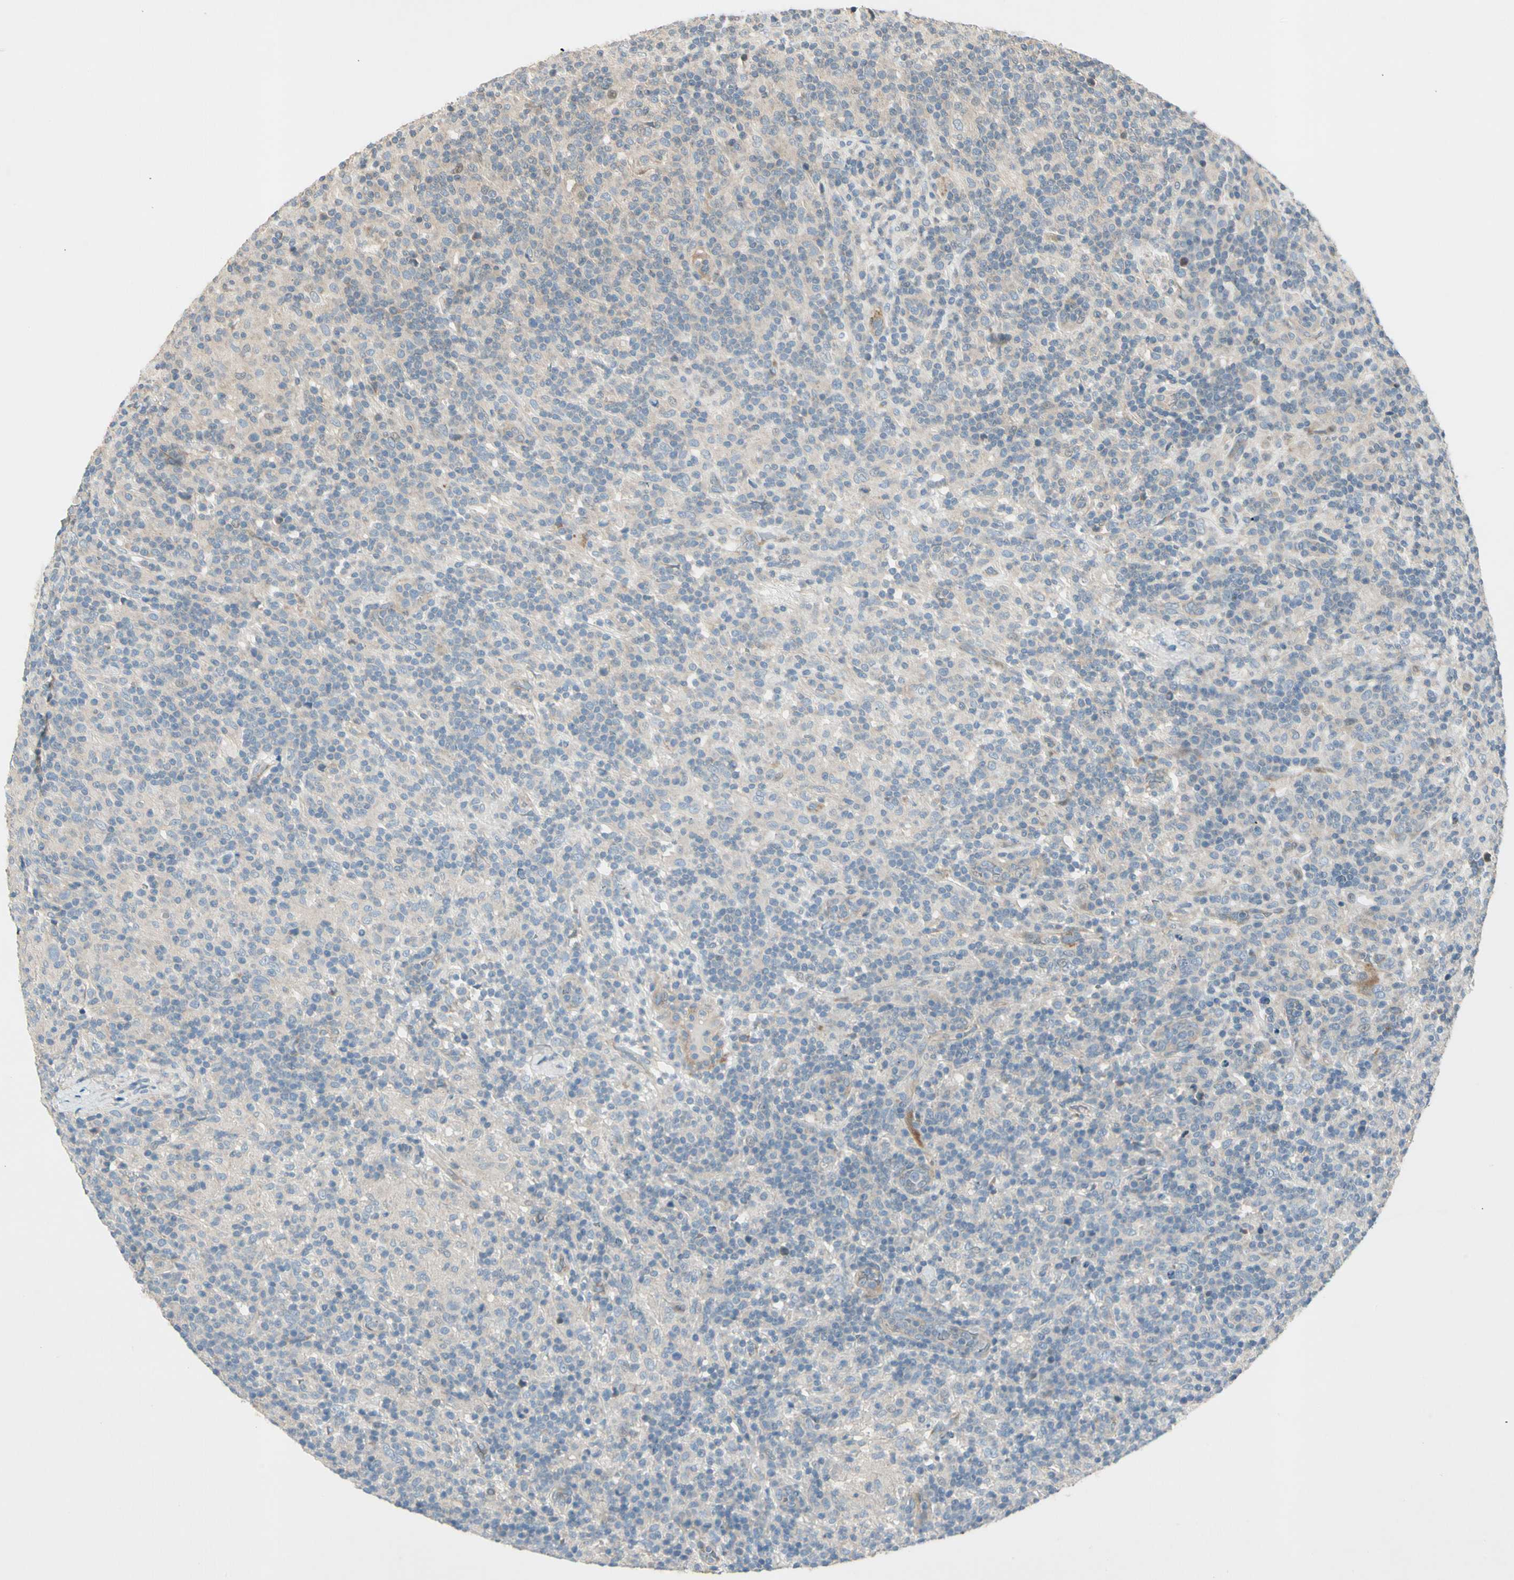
{"staining": {"intensity": "negative", "quantity": "none", "location": "none"}, "tissue": "lymphoma", "cell_type": "Tumor cells", "image_type": "cancer", "snomed": [{"axis": "morphology", "description": "Hodgkin's disease, NOS"}, {"axis": "topography", "description": "Lymph node"}], "caption": "The image exhibits no staining of tumor cells in Hodgkin's disease.", "gene": "ADGRA3", "patient": {"sex": "male", "age": 70}}